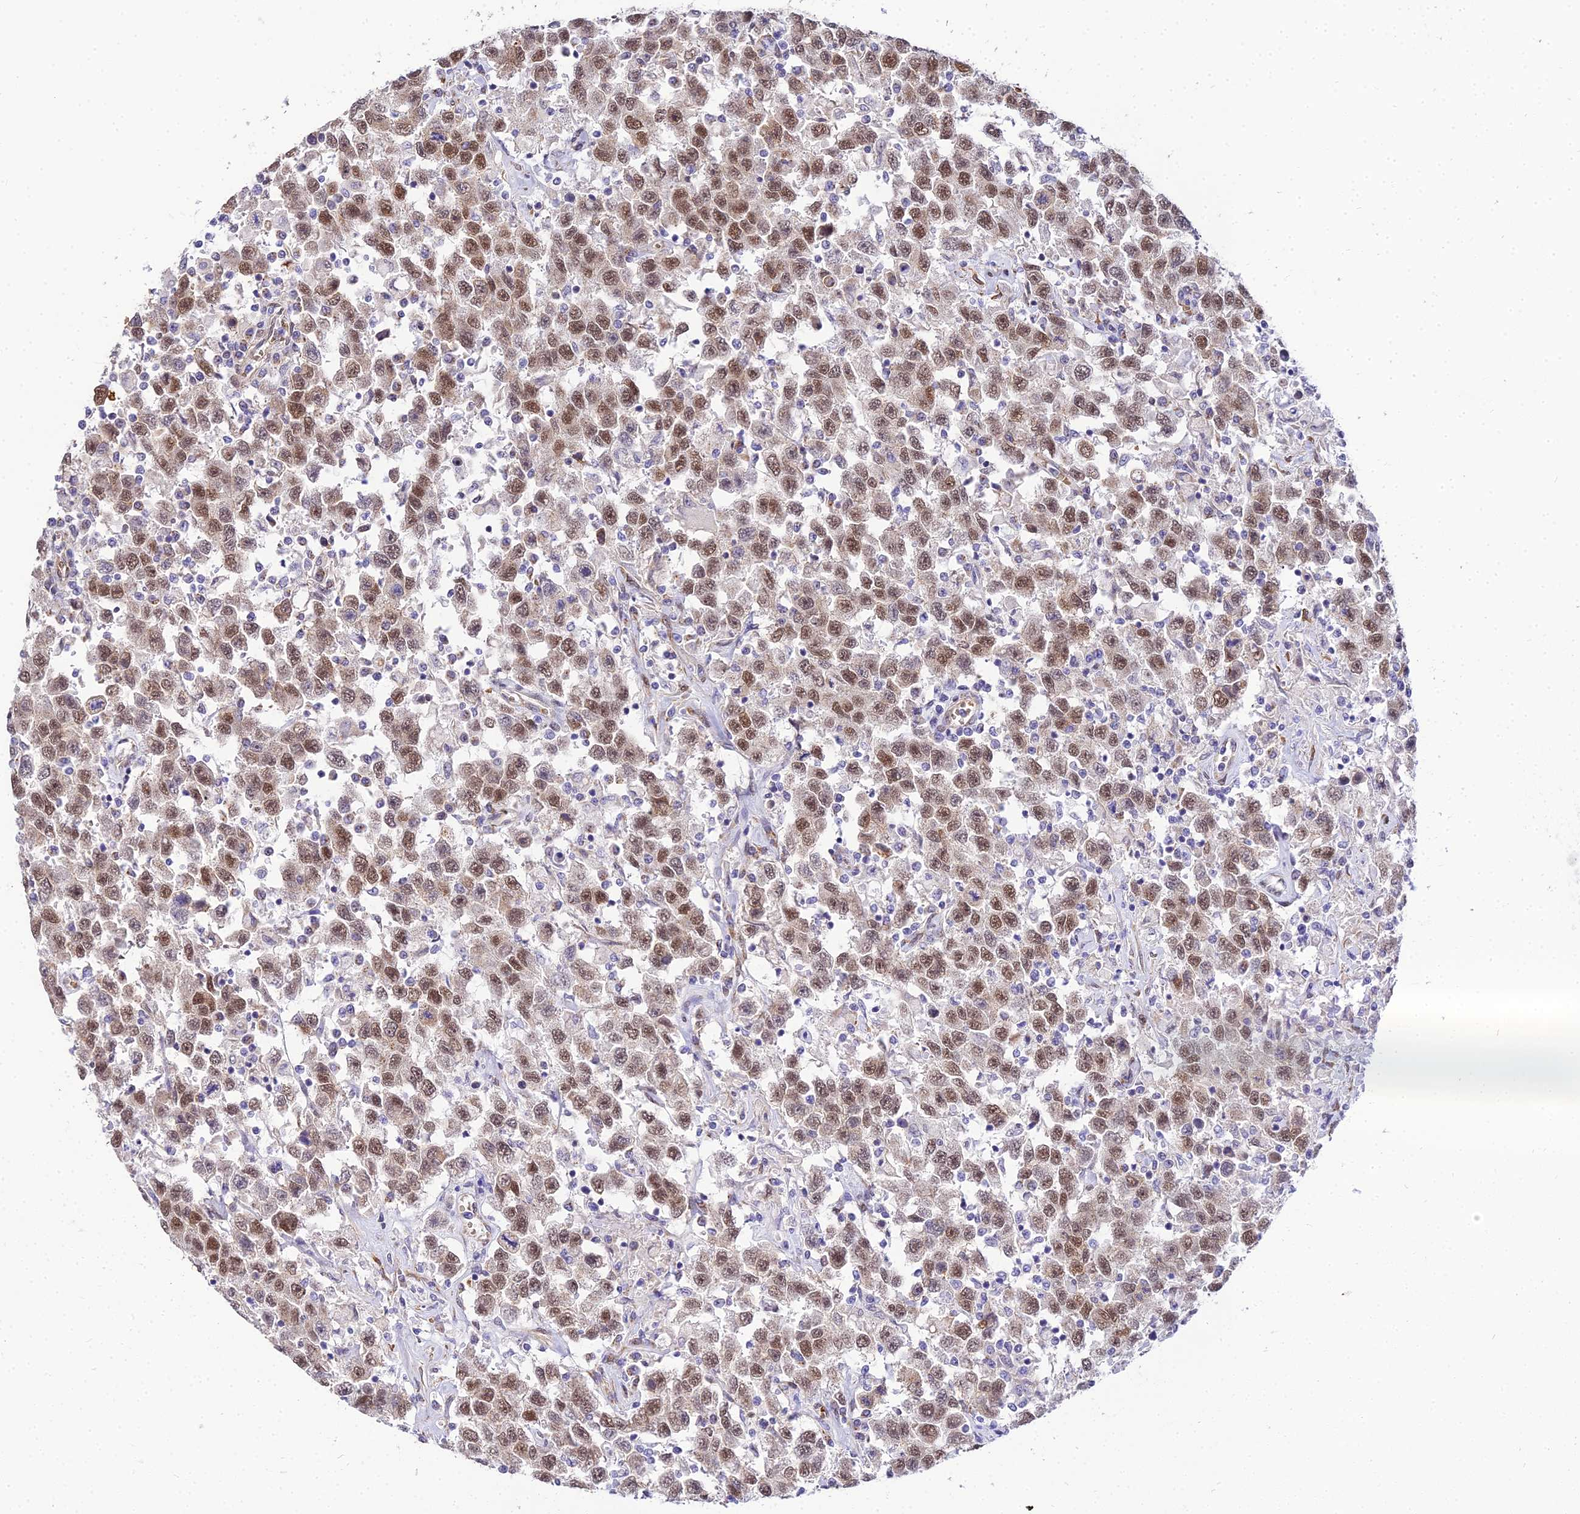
{"staining": {"intensity": "moderate", "quantity": ">75%", "location": "nuclear"}, "tissue": "testis cancer", "cell_type": "Tumor cells", "image_type": "cancer", "snomed": [{"axis": "morphology", "description": "Seminoma, NOS"}, {"axis": "topography", "description": "Testis"}], "caption": "Approximately >75% of tumor cells in human testis cancer exhibit moderate nuclear protein positivity as visualized by brown immunohistochemical staining.", "gene": "BCL9", "patient": {"sex": "male", "age": 41}}